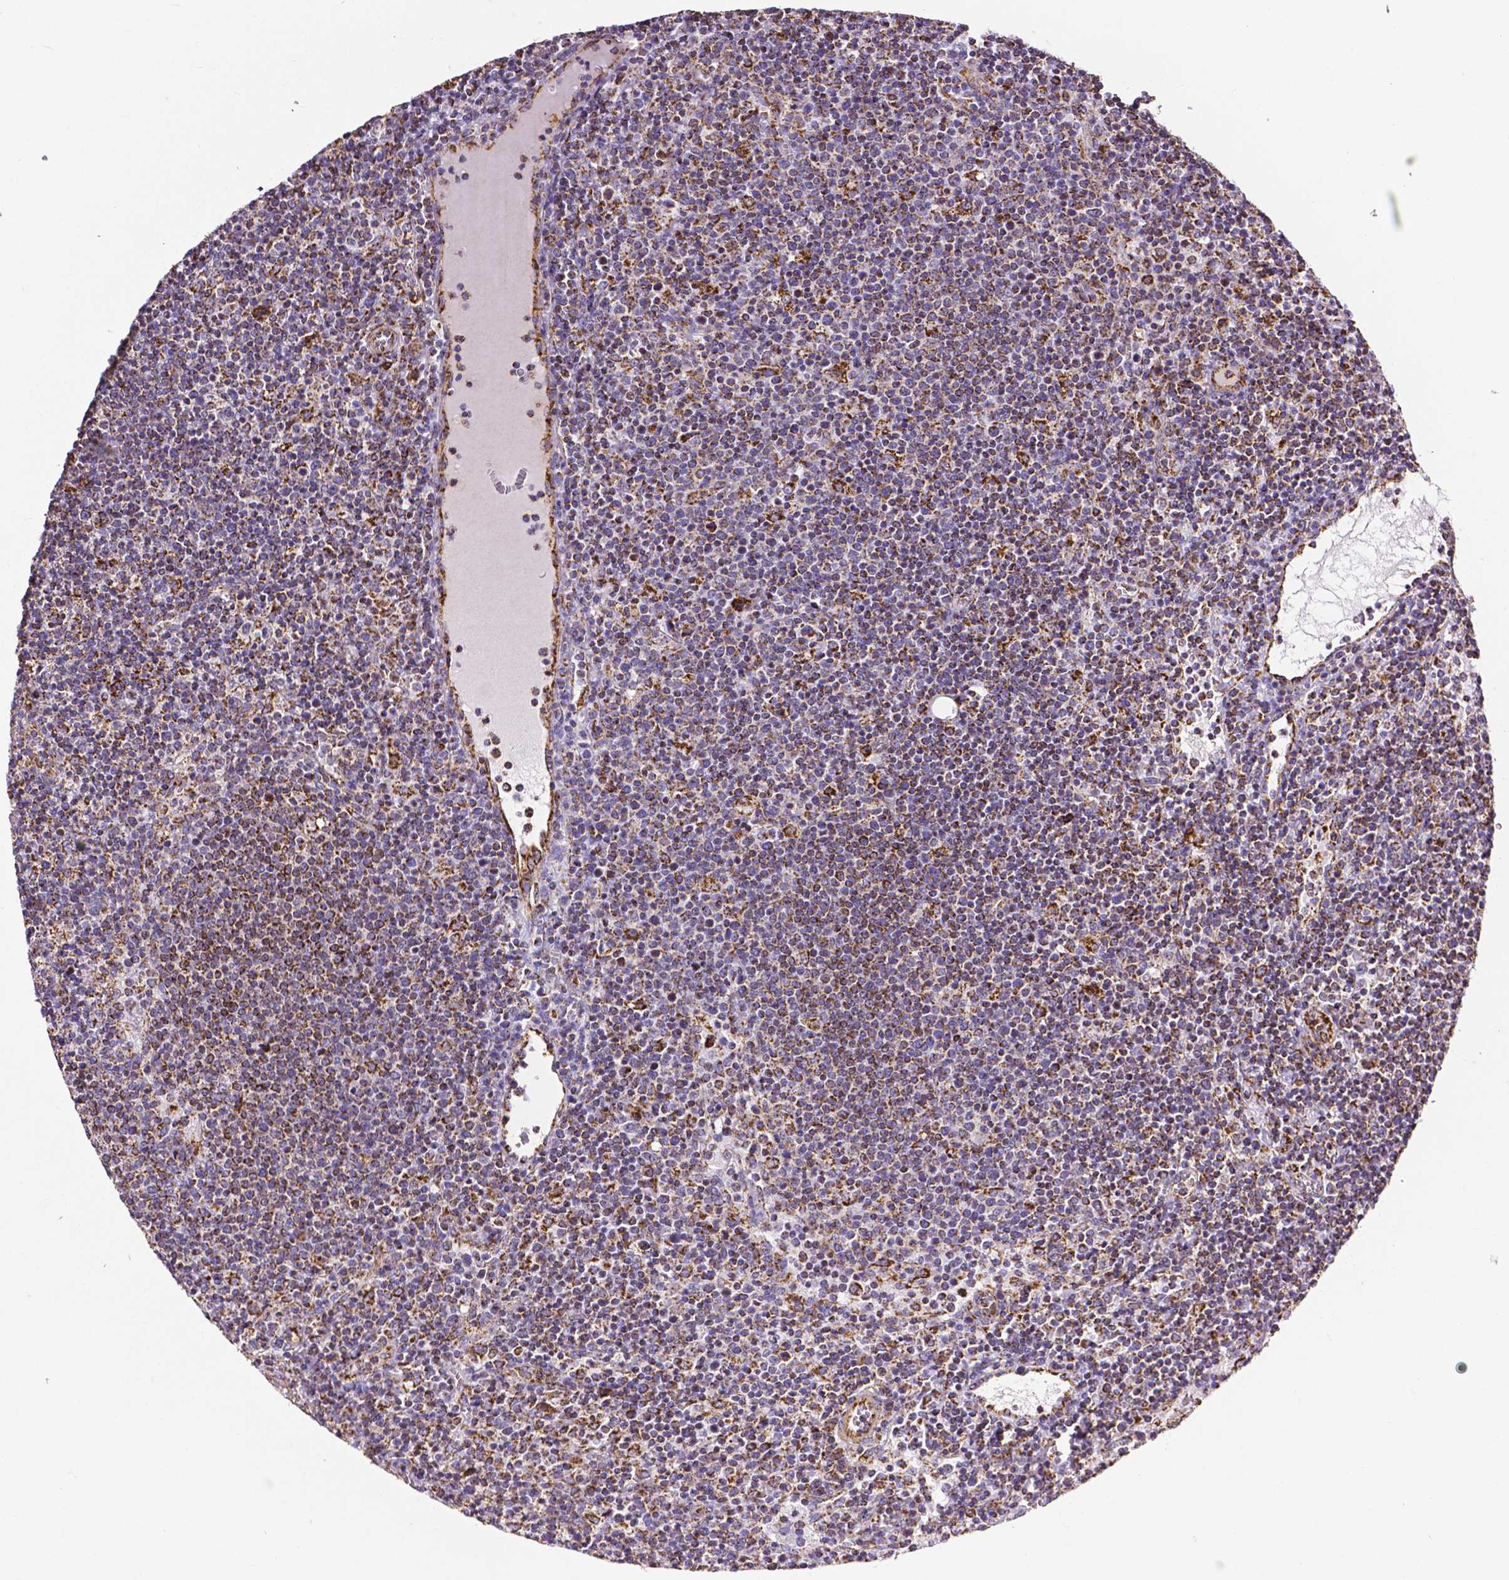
{"staining": {"intensity": "strong", "quantity": "25%-75%", "location": "cytoplasmic/membranous"}, "tissue": "lymphoma", "cell_type": "Tumor cells", "image_type": "cancer", "snomed": [{"axis": "morphology", "description": "Malignant lymphoma, non-Hodgkin's type, High grade"}, {"axis": "topography", "description": "Lymph node"}], "caption": "The photomicrograph exhibits a brown stain indicating the presence of a protein in the cytoplasmic/membranous of tumor cells in lymphoma.", "gene": "MACC1", "patient": {"sex": "male", "age": 61}}